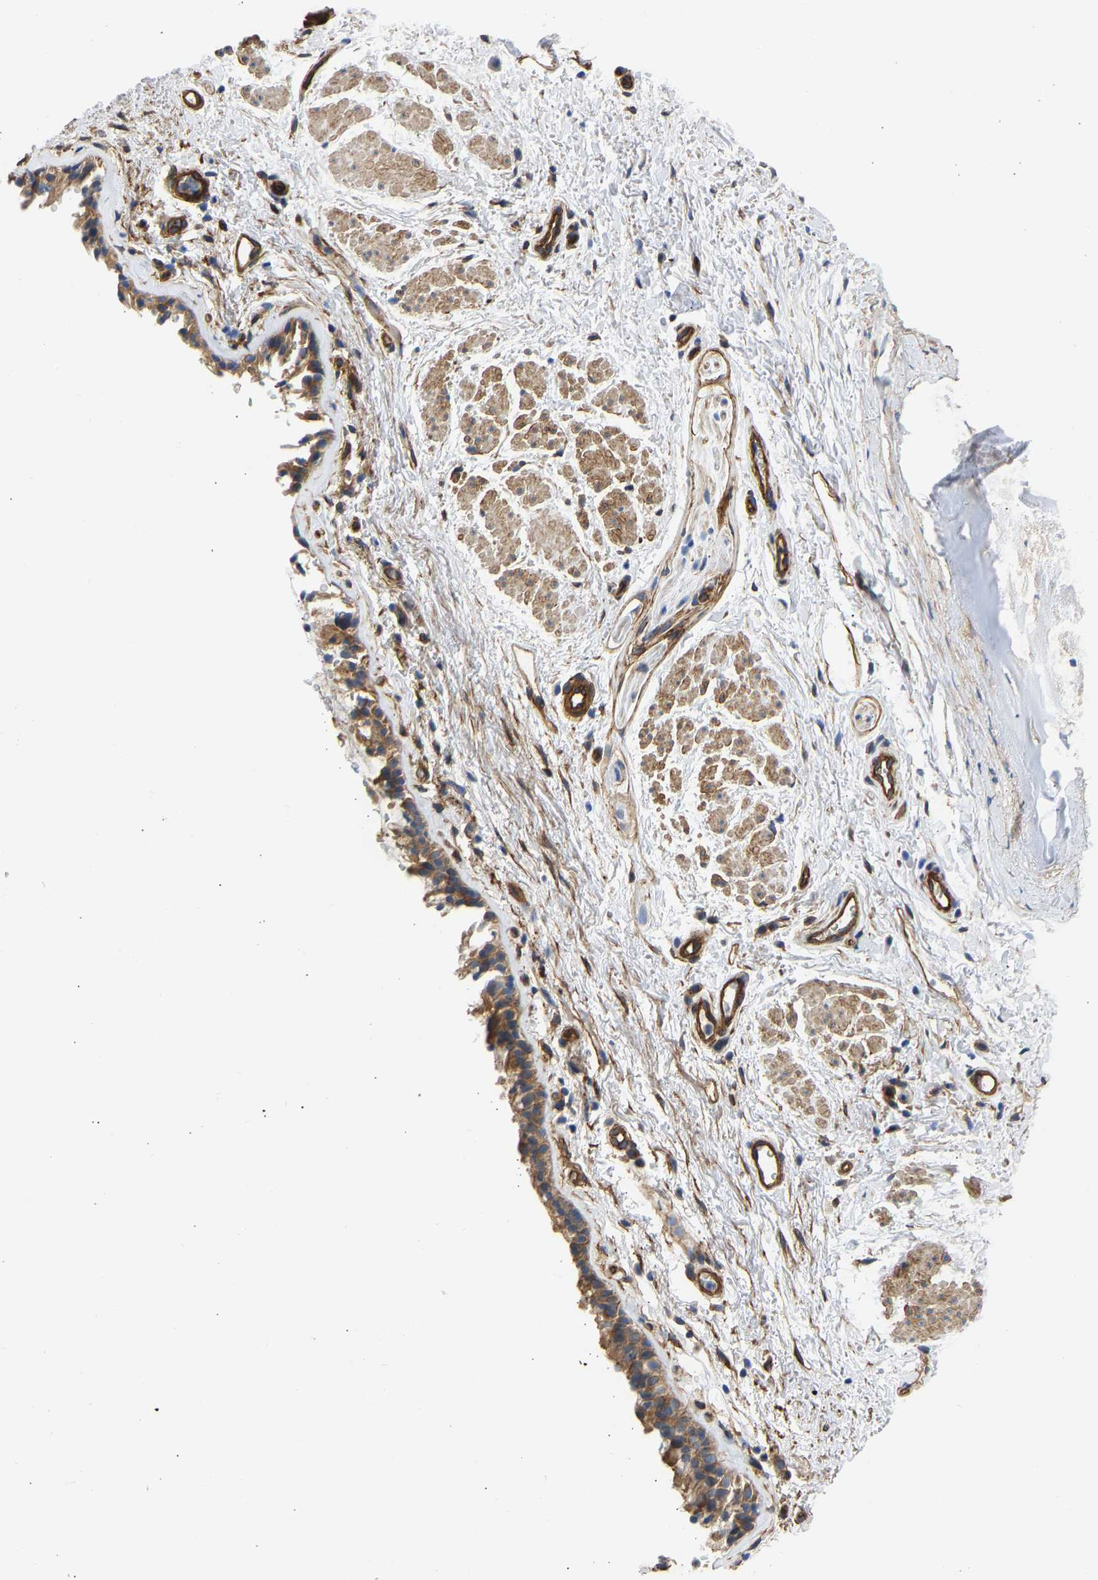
{"staining": {"intensity": "strong", "quantity": ">75%", "location": "cytoplasmic/membranous"}, "tissue": "bronchus", "cell_type": "Respiratory epithelial cells", "image_type": "normal", "snomed": [{"axis": "morphology", "description": "Normal tissue, NOS"}, {"axis": "topography", "description": "Cartilage tissue"}, {"axis": "topography", "description": "Bronchus"}], "caption": "An immunohistochemistry (IHC) histopathology image of benign tissue is shown. Protein staining in brown shows strong cytoplasmic/membranous positivity in bronchus within respiratory epithelial cells. The protein of interest is stained brown, and the nuclei are stained in blue (DAB (3,3'-diaminobenzidine) IHC with brightfield microscopy, high magnification).", "gene": "MYO1C", "patient": {"sex": "female", "age": 53}}